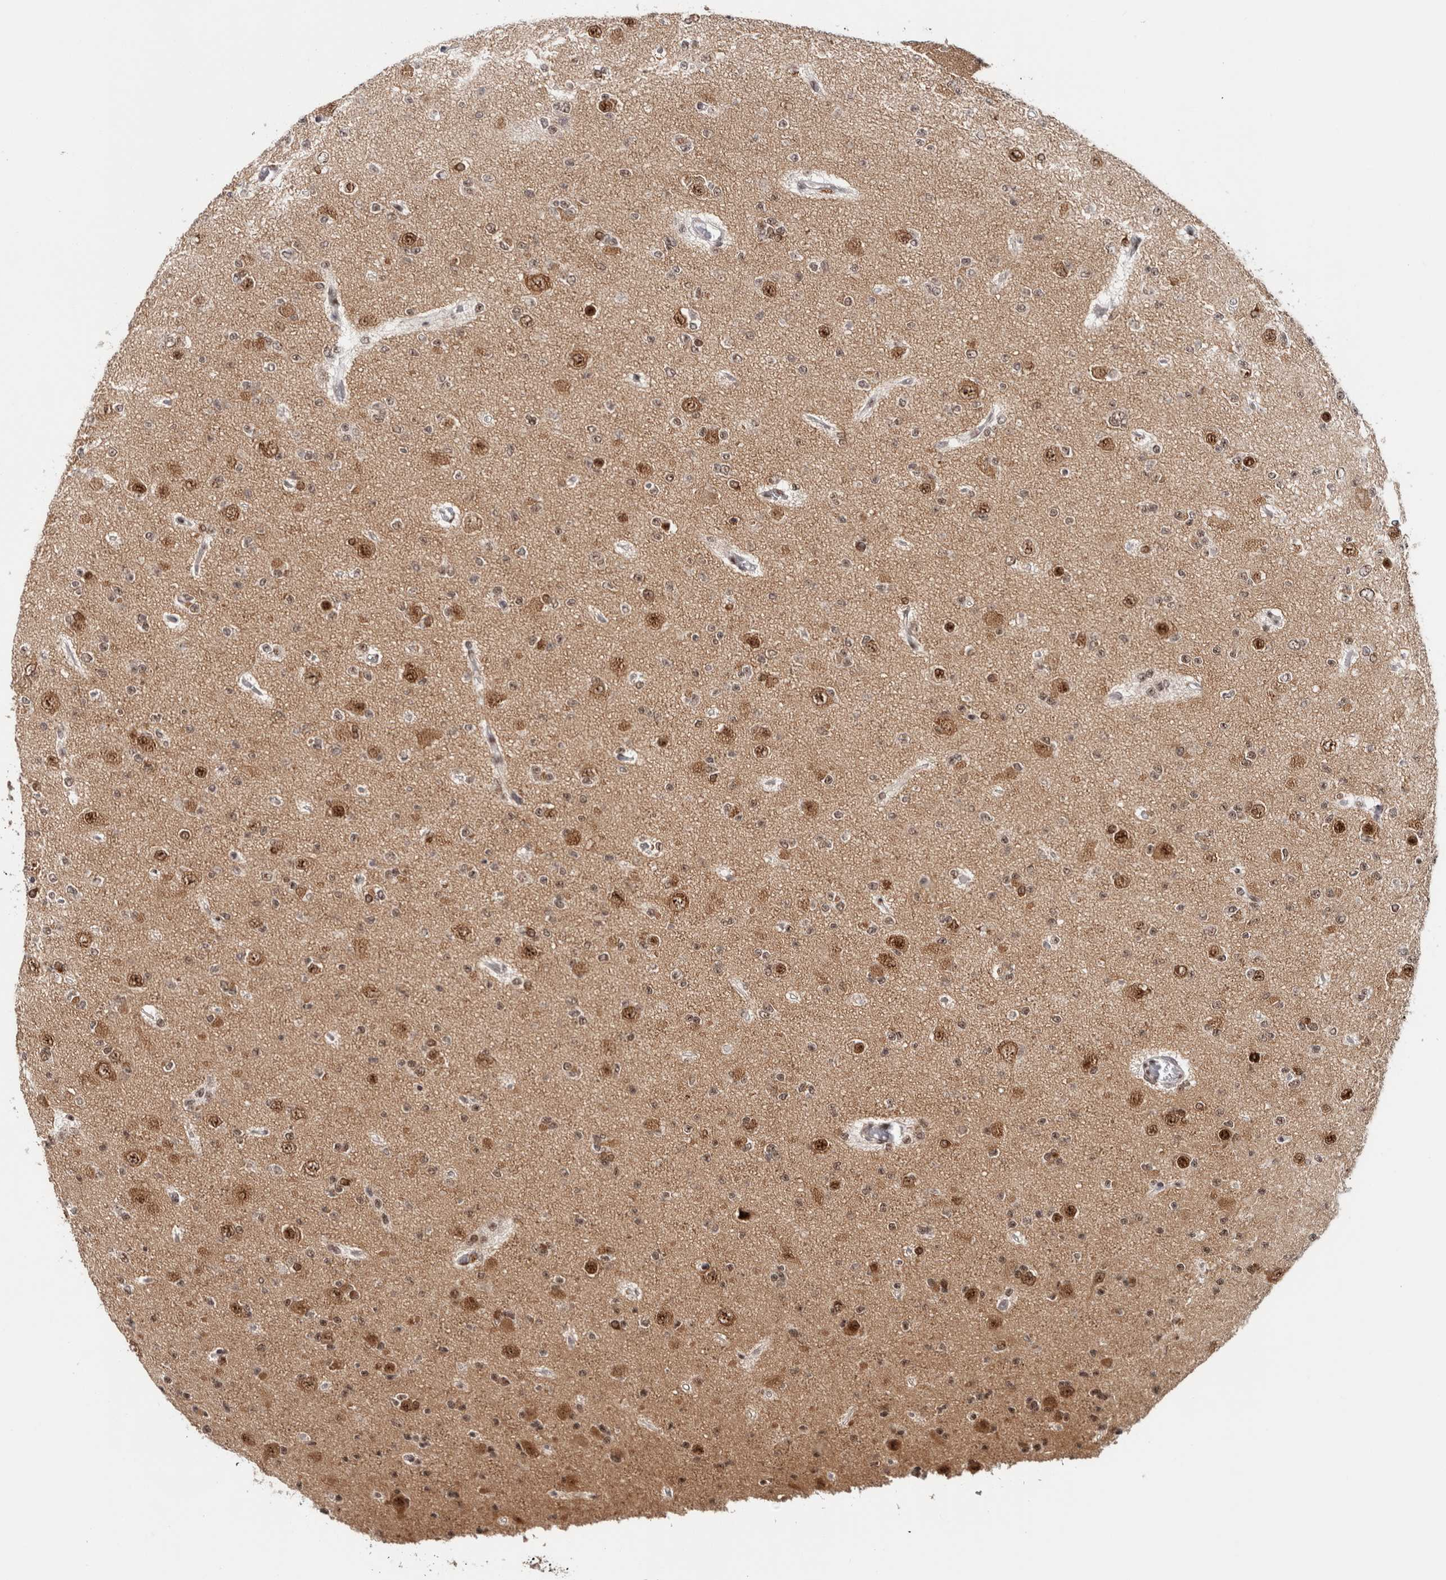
{"staining": {"intensity": "moderate", "quantity": "25%-75%", "location": "nuclear"}, "tissue": "glioma", "cell_type": "Tumor cells", "image_type": "cancer", "snomed": [{"axis": "morphology", "description": "Glioma, malignant, Low grade"}, {"axis": "topography", "description": "Brain"}], "caption": "Immunohistochemical staining of glioma demonstrates moderate nuclear protein positivity in approximately 25%-75% of tumor cells. (DAB (3,3'-diaminobenzidine) = brown stain, brightfield microscopy at high magnification).", "gene": "MKNK1", "patient": {"sex": "female", "age": 22}}